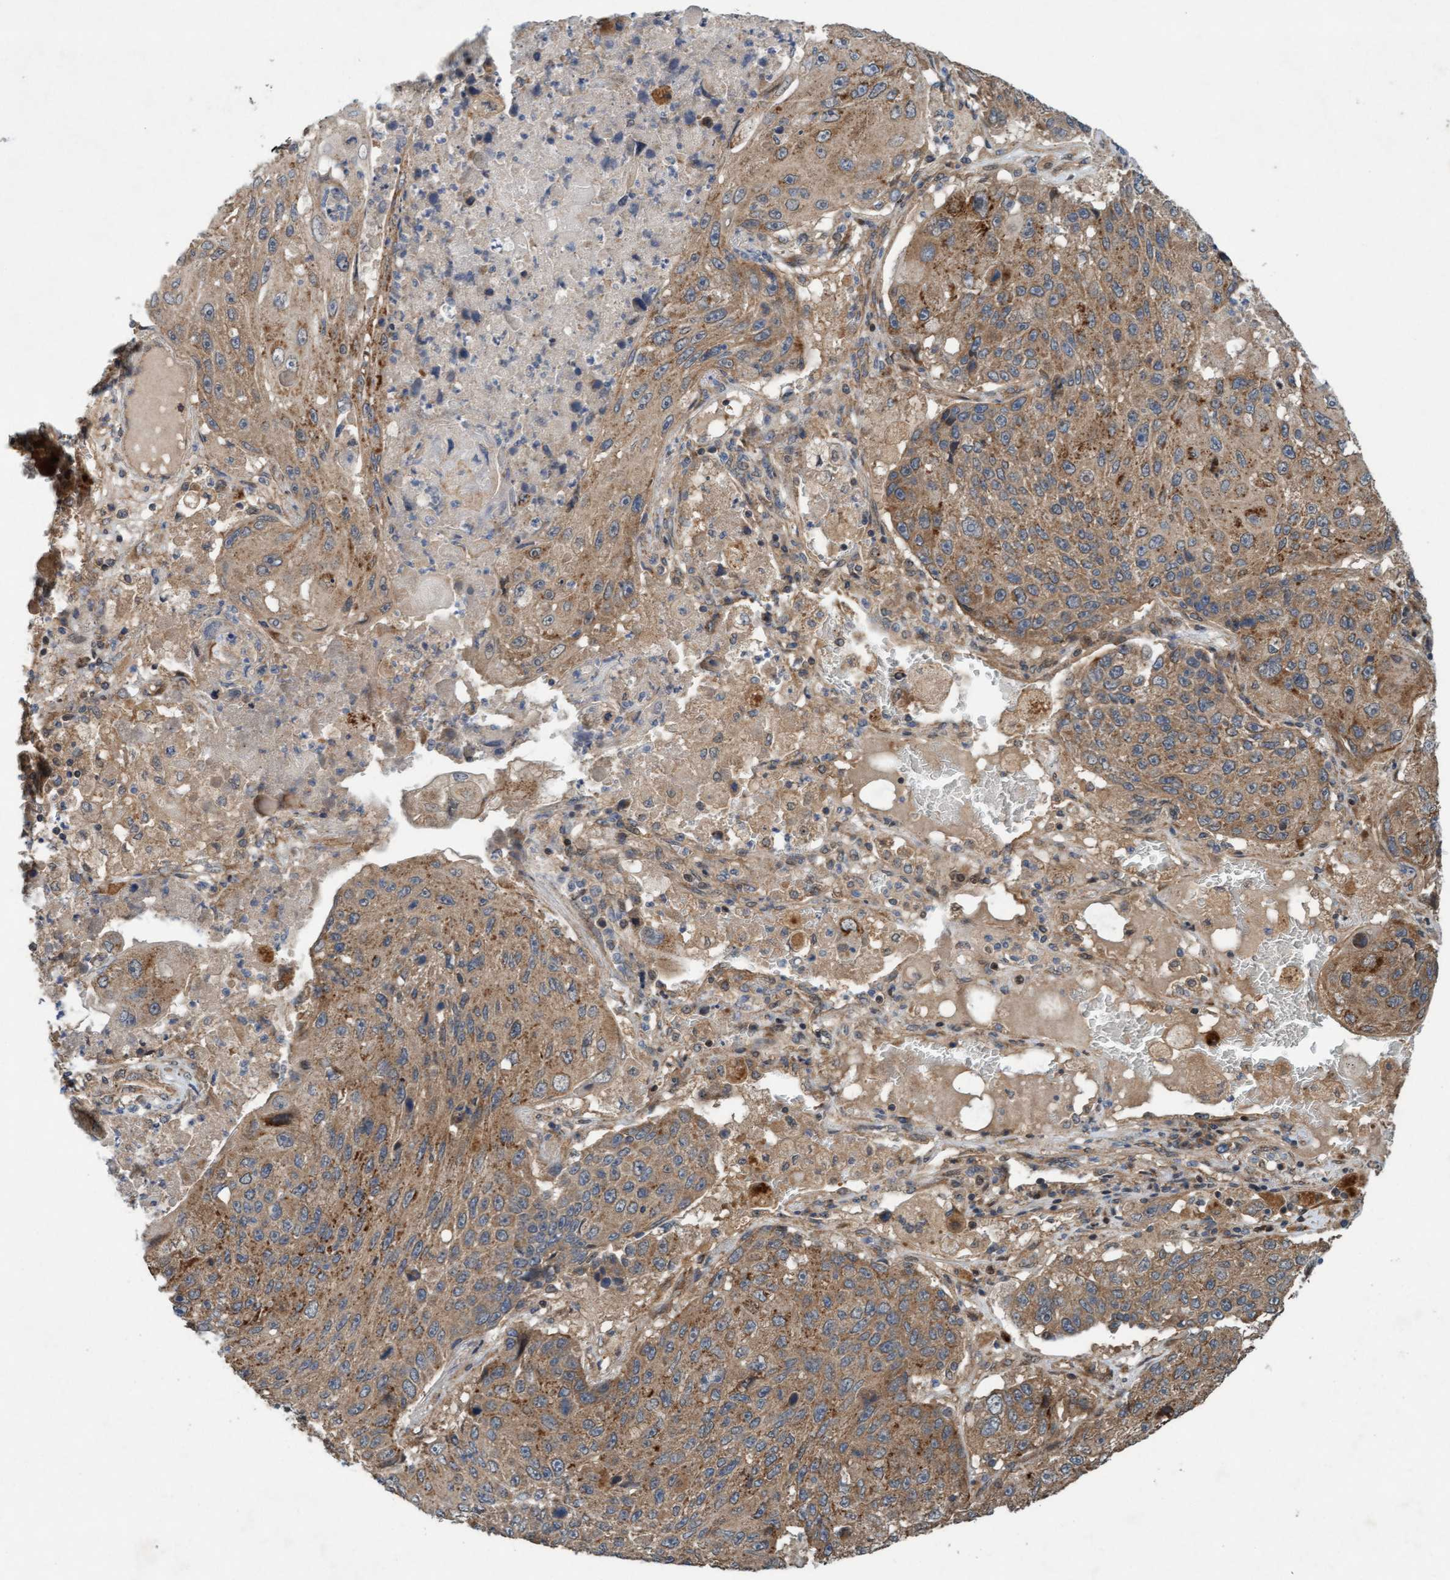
{"staining": {"intensity": "weak", "quantity": ">75%", "location": "cytoplasmic/membranous"}, "tissue": "lung cancer", "cell_type": "Tumor cells", "image_type": "cancer", "snomed": [{"axis": "morphology", "description": "Squamous cell carcinoma, NOS"}, {"axis": "topography", "description": "Lung"}], "caption": "Lung cancer (squamous cell carcinoma) was stained to show a protein in brown. There is low levels of weak cytoplasmic/membranous positivity in approximately >75% of tumor cells.", "gene": "MLXIP", "patient": {"sex": "male", "age": 61}}